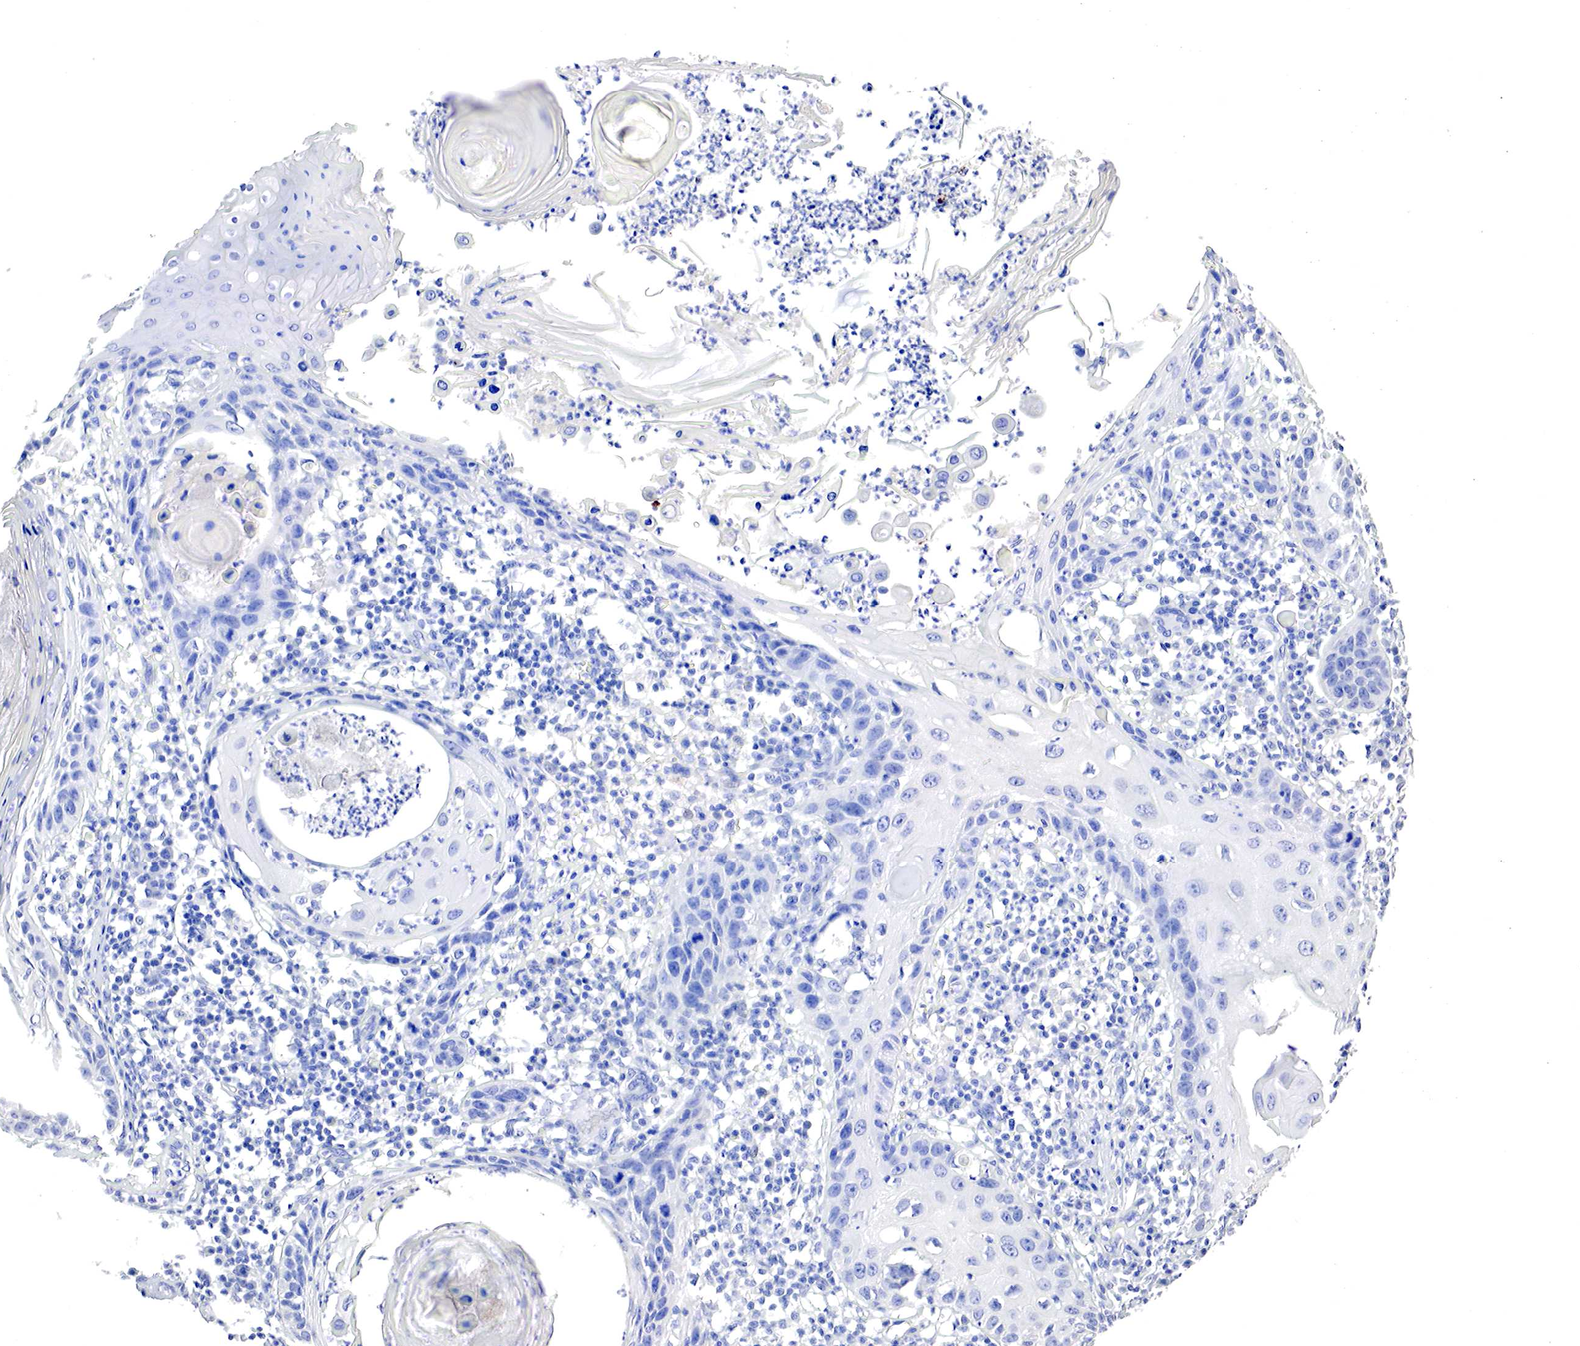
{"staining": {"intensity": "negative", "quantity": "none", "location": "none"}, "tissue": "skin cancer", "cell_type": "Tumor cells", "image_type": "cancer", "snomed": [{"axis": "morphology", "description": "Squamous cell carcinoma, NOS"}, {"axis": "topography", "description": "Skin"}], "caption": "Skin cancer (squamous cell carcinoma) was stained to show a protein in brown. There is no significant staining in tumor cells.", "gene": "OTC", "patient": {"sex": "female", "age": 74}}